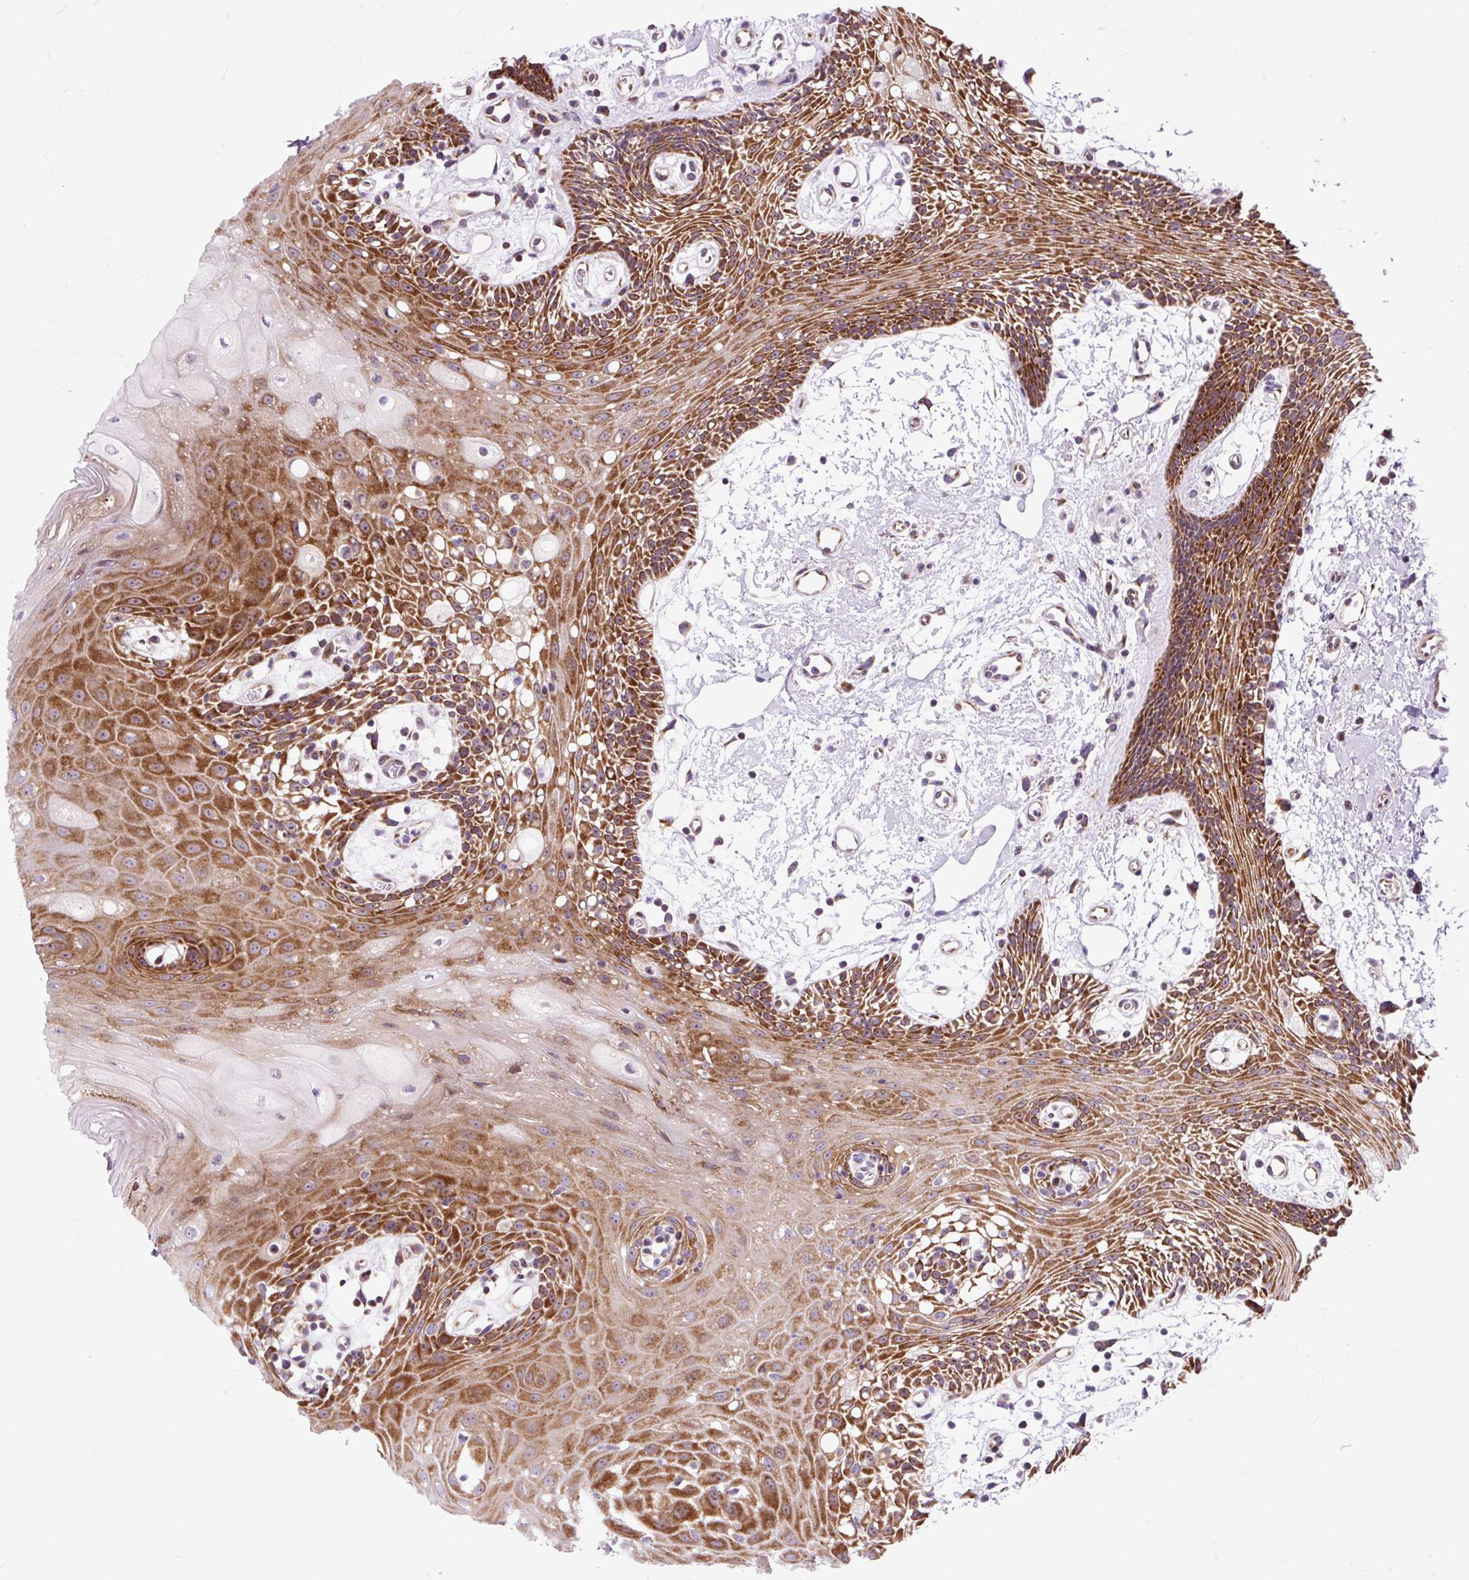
{"staining": {"intensity": "moderate", "quantity": ">75%", "location": "cytoplasmic/membranous"}, "tissue": "oral mucosa", "cell_type": "Squamous epithelial cells", "image_type": "normal", "snomed": [{"axis": "morphology", "description": "Normal tissue, NOS"}, {"axis": "topography", "description": "Oral tissue"}], "caption": "Brown immunohistochemical staining in normal human oral mucosa exhibits moderate cytoplasmic/membranous staining in approximately >75% of squamous epithelial cells.", "gene": "CISD3", "patient": {"sex": "female", "age": 59}}